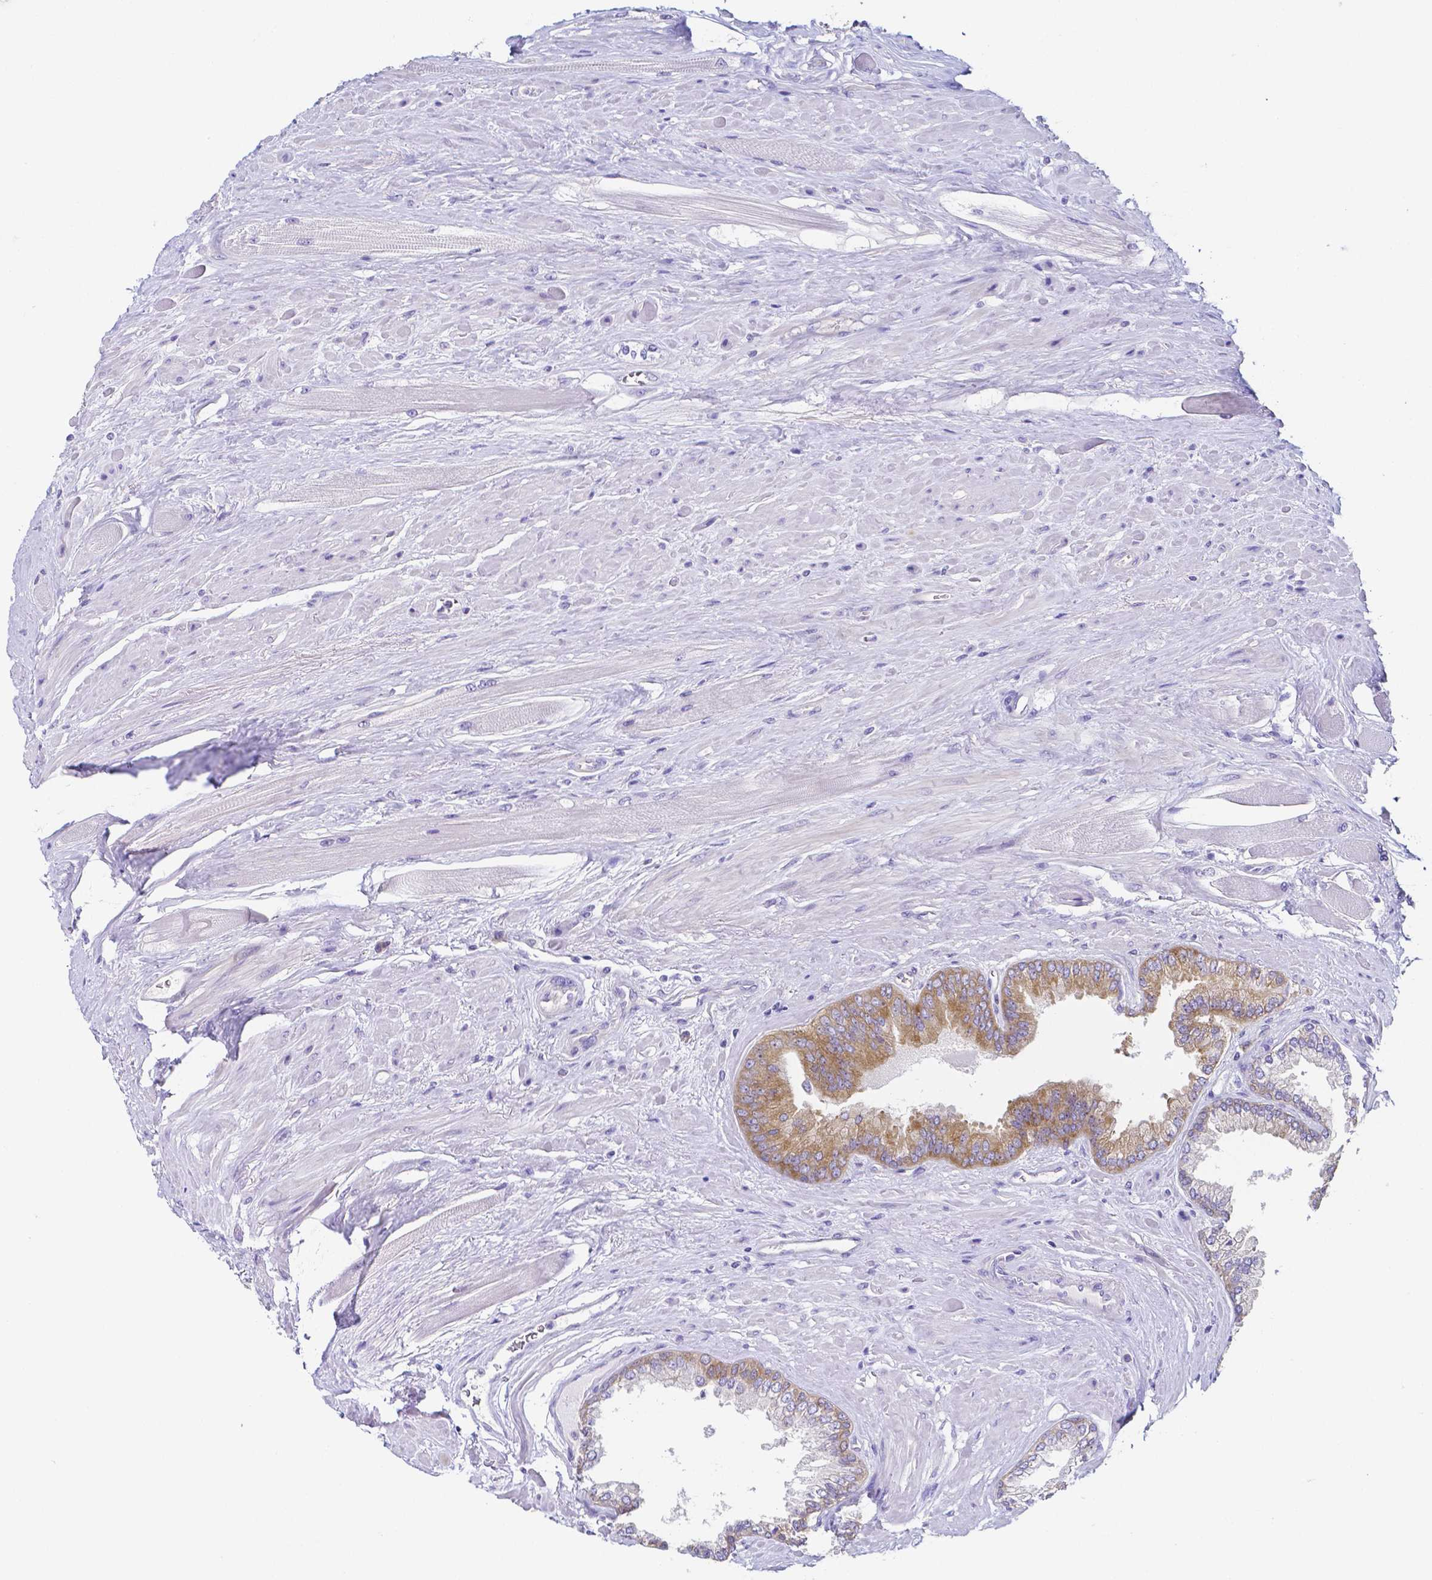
{"staining": {"intensity": "moderate", "quantity": "25%-75%", "location": "cytoplasmic/membranous"}, "tissue": "prostate cancer", "cell_type": "Tumor cells", "image_type": "cancer", "snomed": [{"axis": "morphology", "description": "Adenocarcinoma, Low grade"}, {"axis": "topography", "description": "Prostate"}], "caption": "Immunohistochemical staining of prostate cancer shows medium levels of moderate cytoplasmic/membranous positivity in approximately 25%-75% of tumor cells.", "gene": "PKP3", "patient": {"sex": "male", "age": 67}}